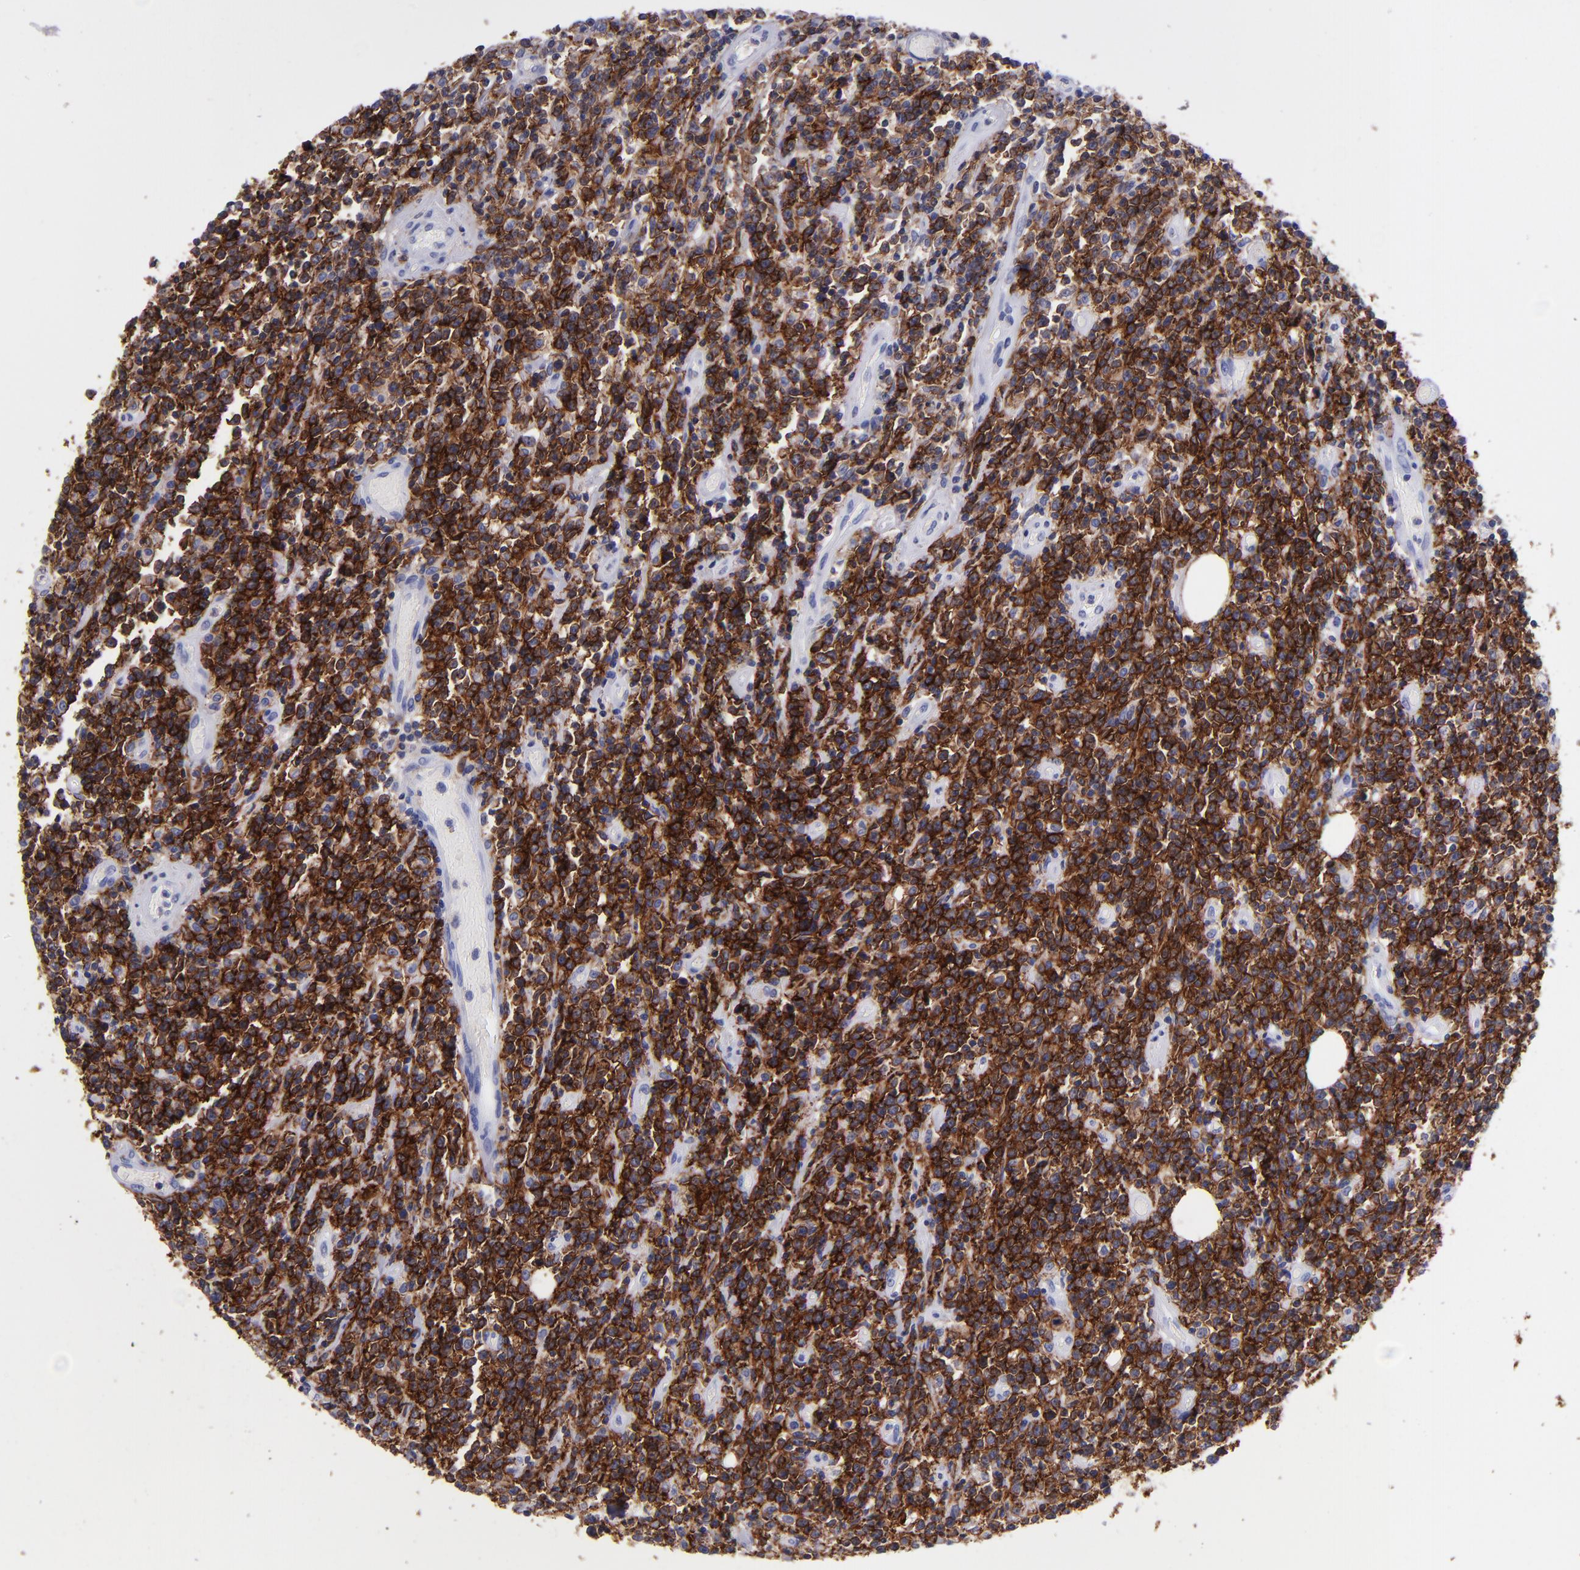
{"staining": {"intensity": "strong", "quantity": ">75%", "location": "cytoplasmic/membranous"}, "tissue": "lymphoma", "cell_type": "Tumor cells", "image_type": "cancer", "snomed": [{"axis": "morphology", "description": "Malignant lymphoma, non-Hodgkin's type, High grade"}, {"axis": "topography", "description": "Colon"}], "caption": "Immunohistochemistry (IHC) of human high-grade malignant lymphoma, non-Hodgkin's type demonstrates high levels of strong cytoplasmic/membranous expression in about >75% of tumor cells. The staining was performed using DAB to visualize the protein expression in brown, while the nuclei were stained in blue with hematoxylin (Magnification: 20x).", "gene": "CD37", "patient": {"sex": "male", "age": 82}}